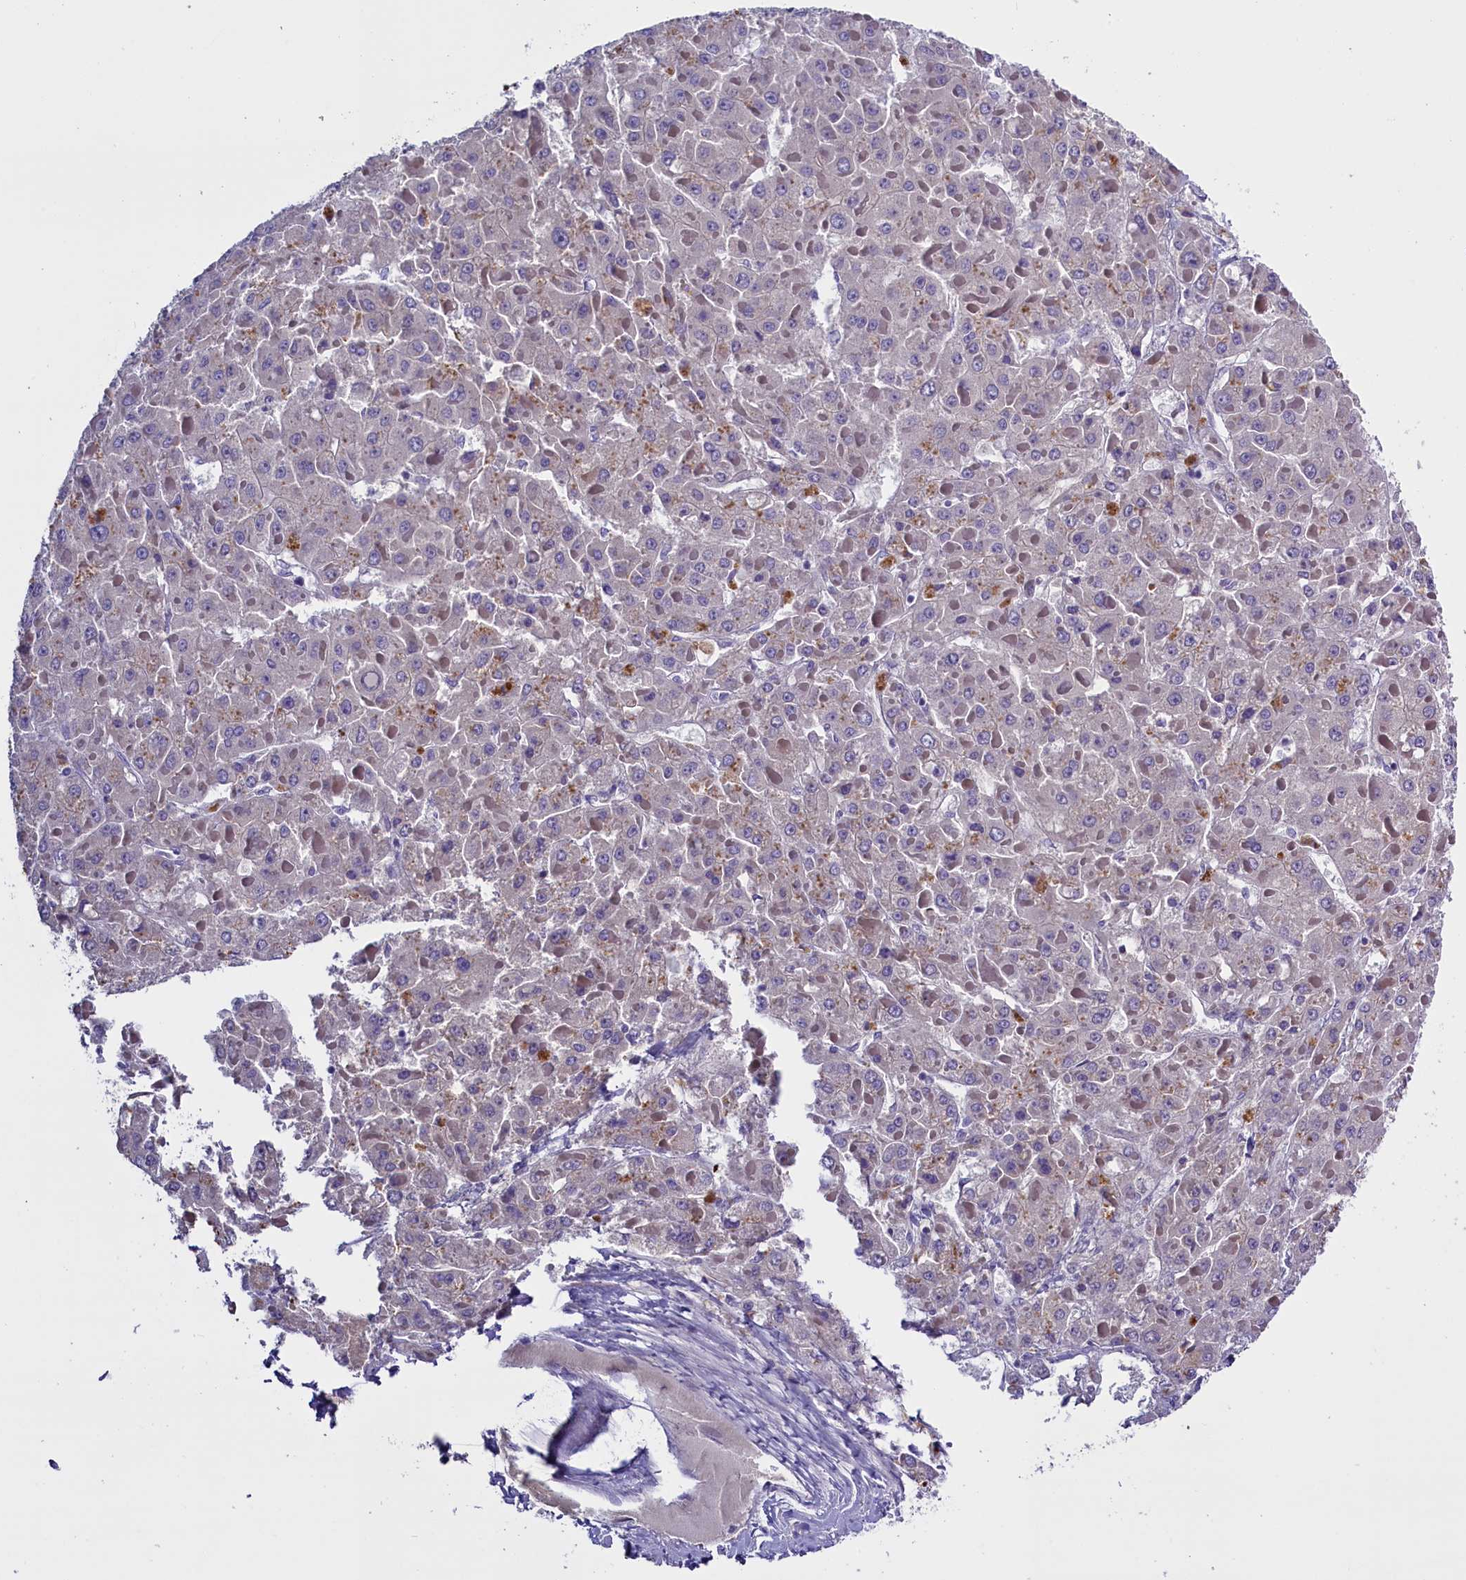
{"staining": {"intensity": "negative", "quantity": "none", "location": "none"}, "tissue": "liver cancer", "cell_type": "Tumor cells", "image_type": "cancer", "snomed": [{"axis": "morphology", "description": "Carcinoma, Hepatocellular, NOS"}, {"axis": "topography", "description": "Liver"}], "caption": "Liver hepatocellular carcinoma was stained to show a protein in brown. There is no significant expression in tumor cells.", "gene": "RTTN", "patient": {"sex": "female", "age": 73}}